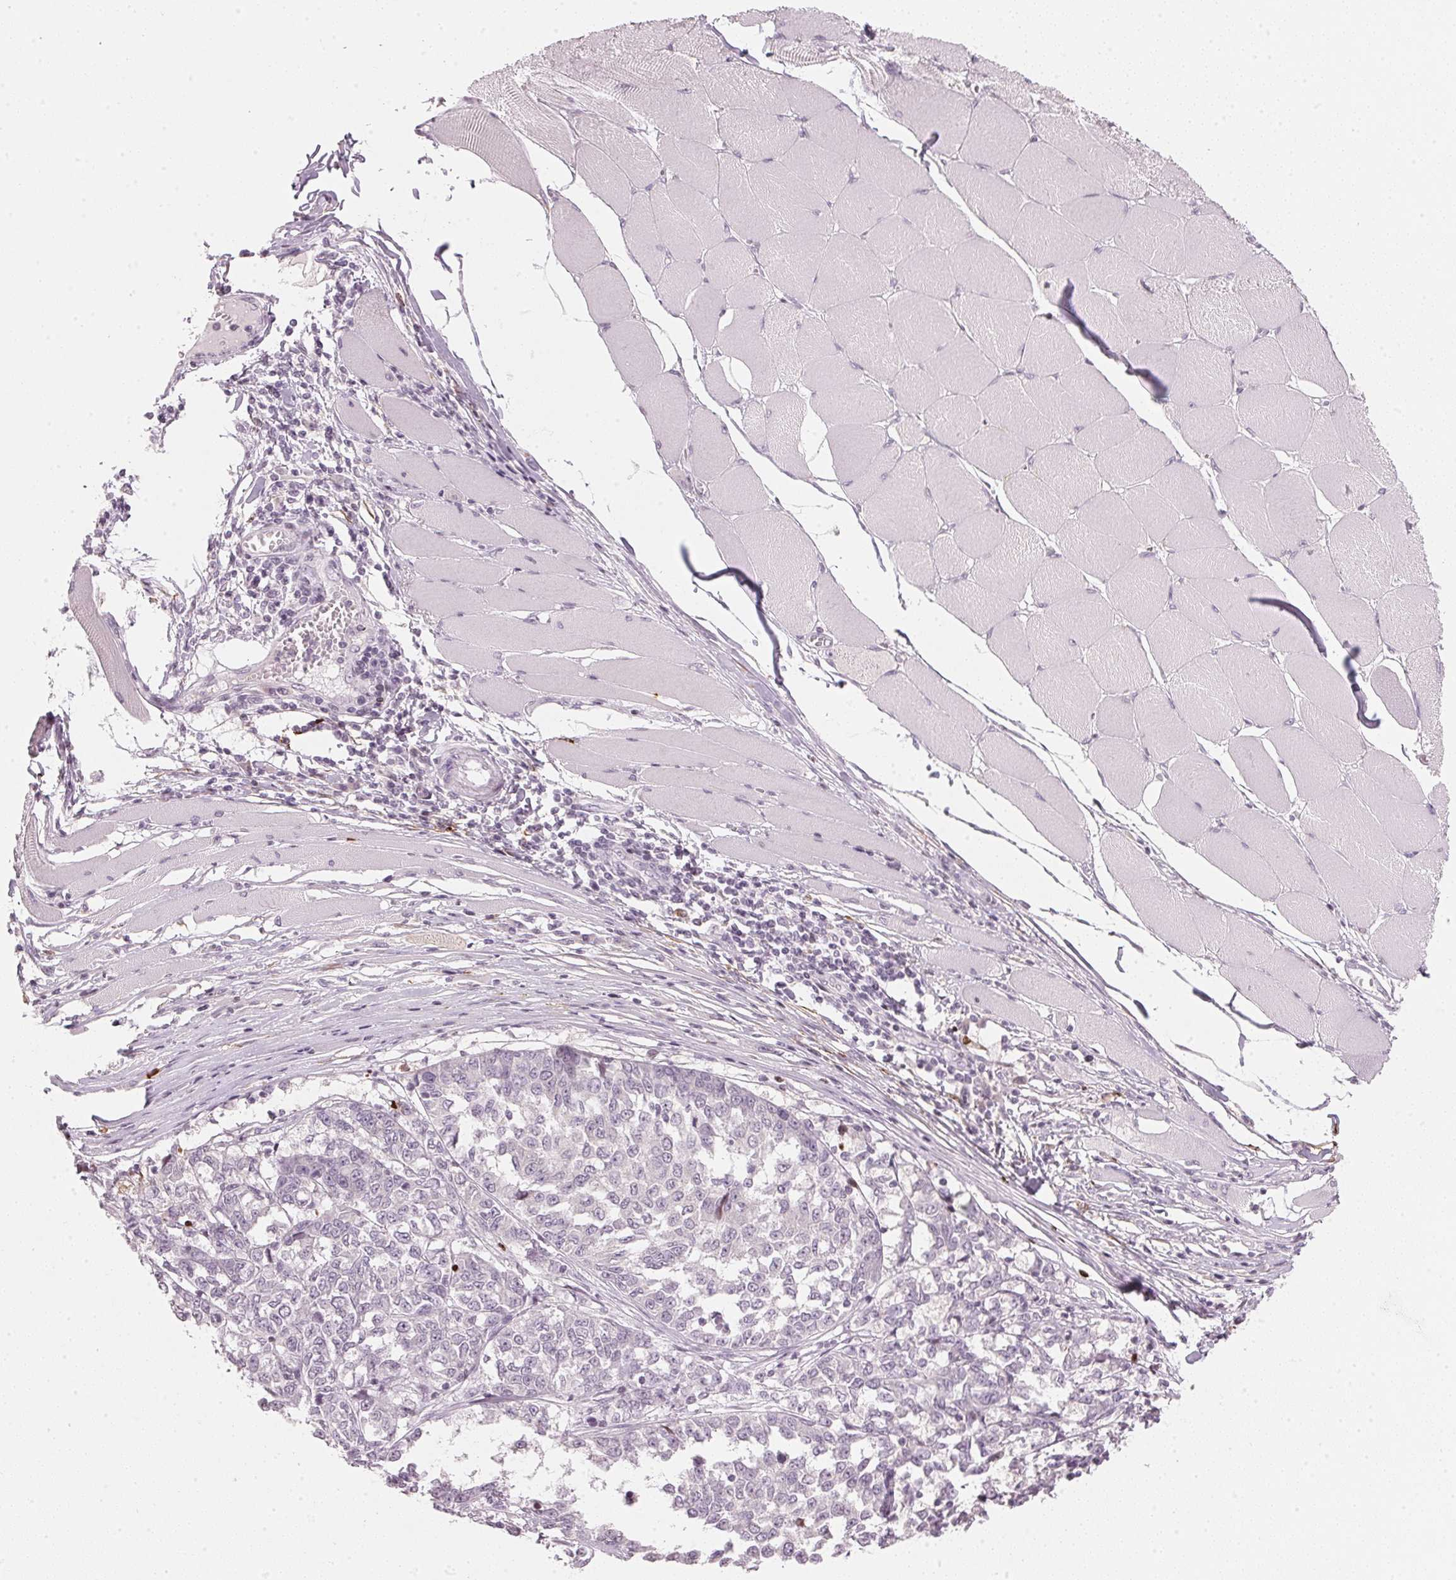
{"staining": {"intensity": "negative", "quantity": "none", "location": "none"}, "tissue": "melanoma", "cell_type": "Tumor cells", "image_type": "cancer", "snomed": [{"axis": "morphology", "description": "Malignant melanoma, NOS"}, {"axis": "topography", "description": "Skin"}], "caption": "Immunohistochemical staining of malignant melanoma displays no significant expression in tumor cells.", "gene": "SFRP4", "patient": {"sex": "female", "age": 72}}